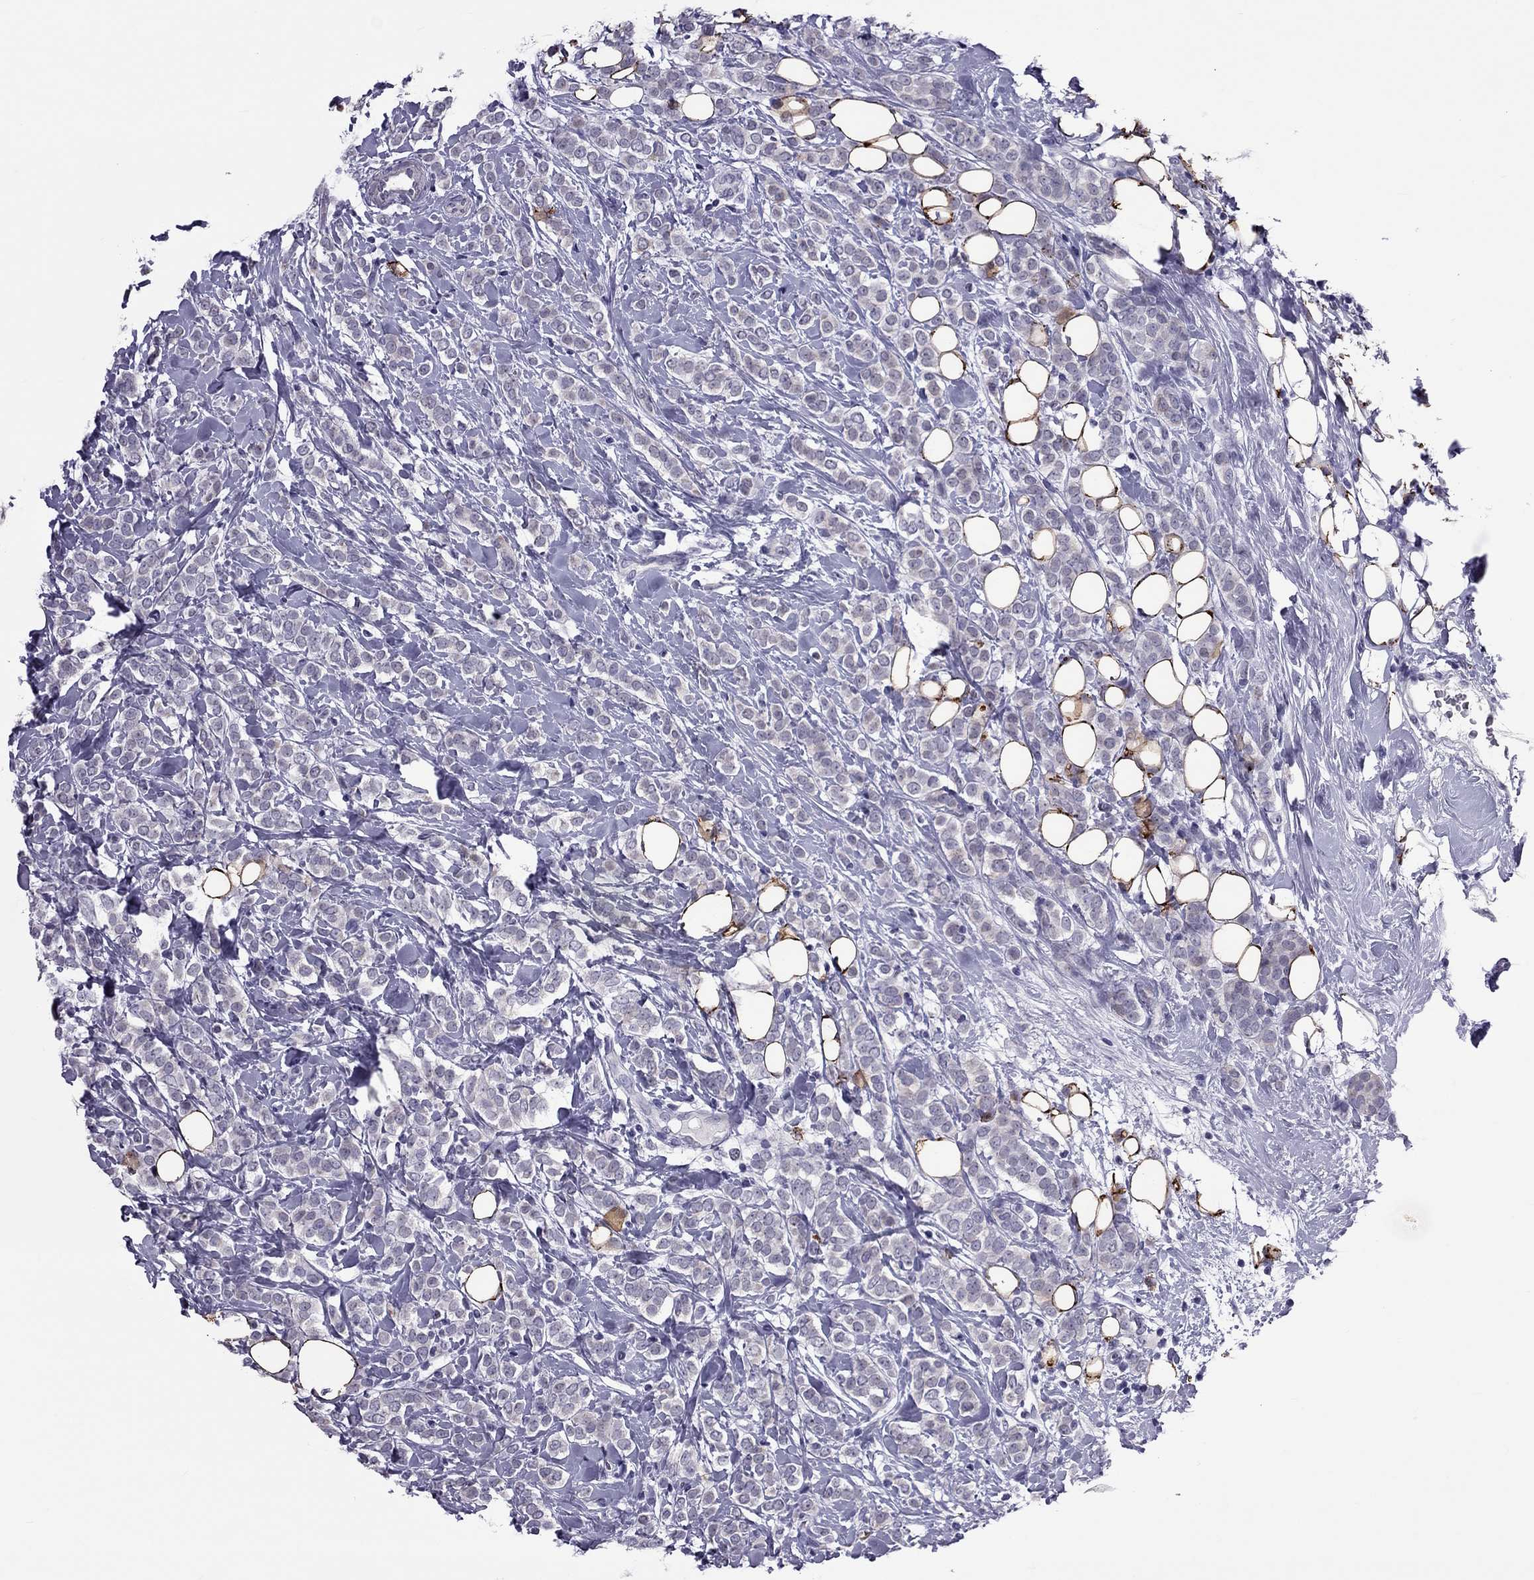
{"staining": {"intensity": "negative", "quantity": "none", "location": "none"}, "tissue": "breast cancer", "cell_type": "Tumor cells", "image_type": "cancer", "snomed": [{"axis": "morphology", "description": "Lobular carcinoma"}, {"axis": "topography", "description": "Breast"}], "caption": "High power microscopy image of an IHC photomicrograph of breast lobular carcinoma, revealing no significant positivity in tumor cells.", "gene": "CCL27", "patient": {"sex": "female", "age": 49}}